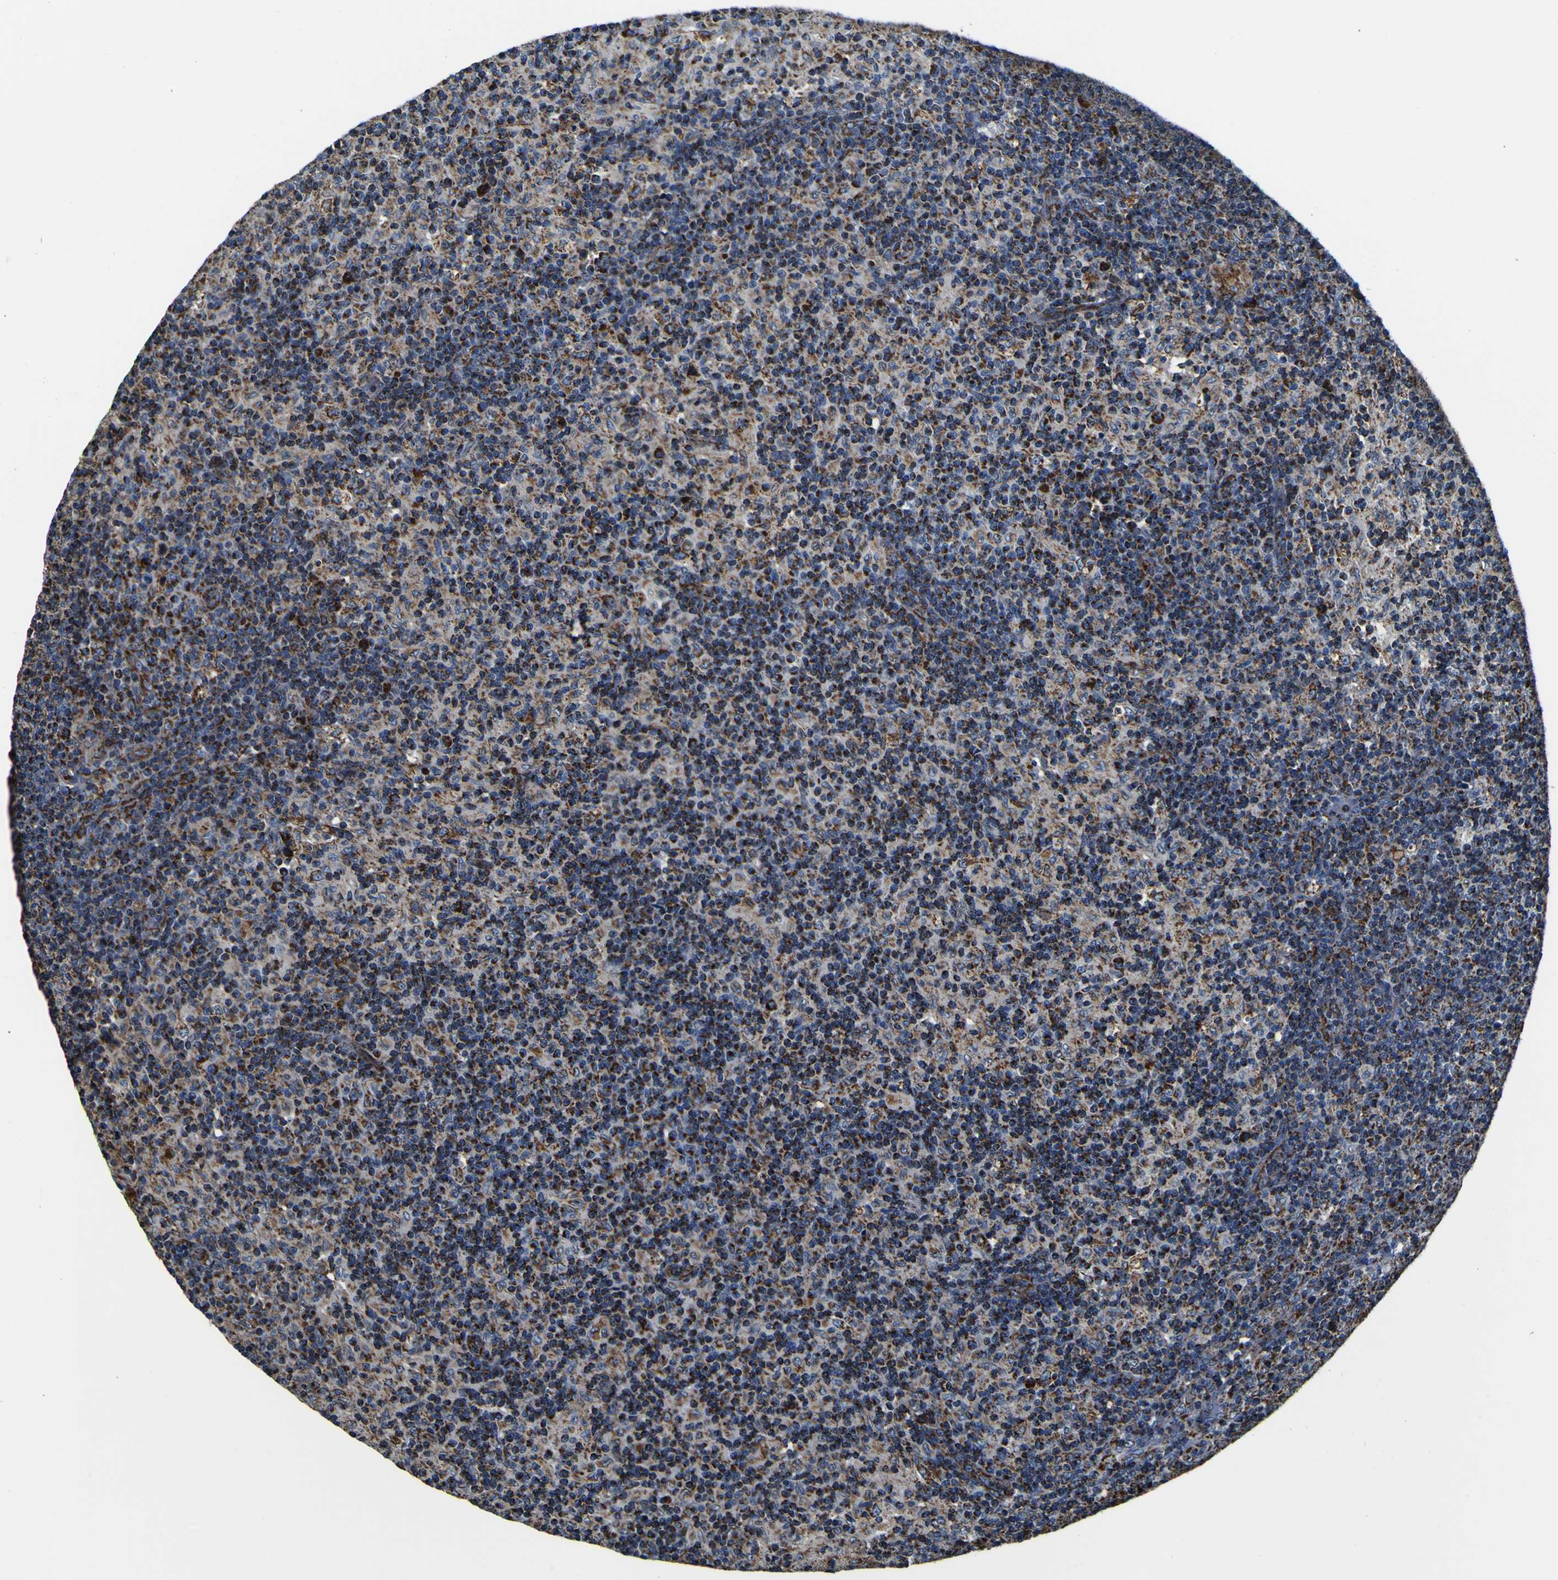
{"staining": {"intensity": "strong", "quantity": "25%-75%", "location": "cytoplasmic/membranous"}, "tissue": "lymph node", "cell_type": "Germinal center cells", "image_type": "normal", "snomed": [{"axis": "morphology", "description": "Normal tissue, NOS"}, {"axis": "morphology", "description": "Inflammation, NOS"}, {"axis": "topography", "description": "Lymph node"}], "caption": "Human lymph node stained with a brown dye reveals strong cytoplasmic/membranous positive staining in approximately 25%-75% of germinal center cells.", "gene": "PTRH2", "patient": {"sex": "male", "age": 55}}